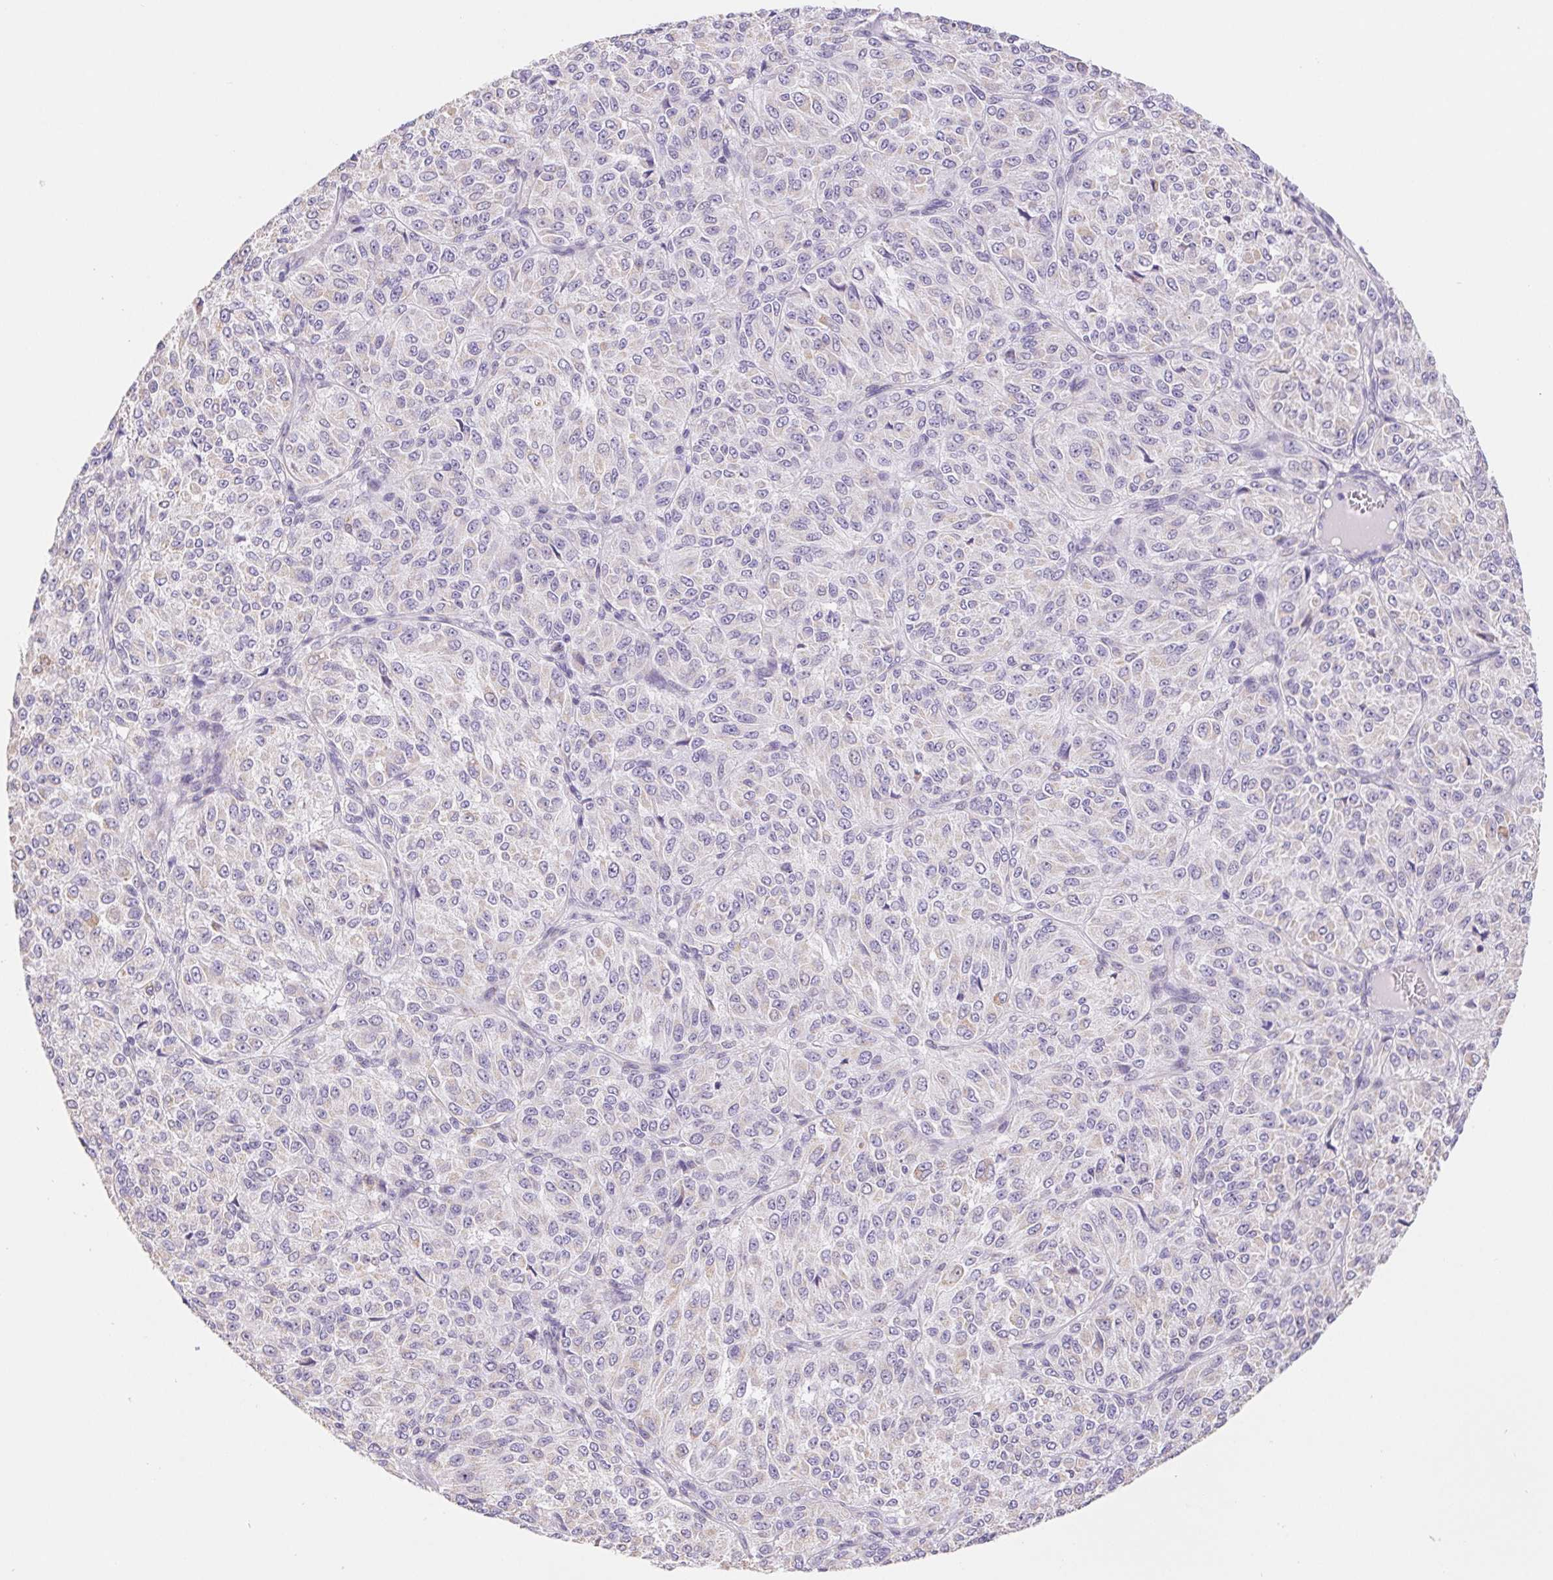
{"staining": {"intensity": "weak", "quantity": "<25%", "location": "cytoplasmic/membranous"}, "tissue": "melanoma", "cell_type": "Tumor cells", "image_type": "cancer", "snomed": [{"axis": "morphology", "description": "Malignant melanoma, Metastatic site"}, {"axis": "topography", "description": "Brain"}], "caption": "An IHC micrograph of malignant melanoma (metastatic site) is shown. There is no staining in tumor cells of malignant melanoma (metastatic site). (Brightfield microscopy of DAB (3,3'-diaminobenzidine) immunohistochemistry (IHC) at high magnification).", "gene": "FKBP6", "patient": {"sex": "female", "age": 56}}